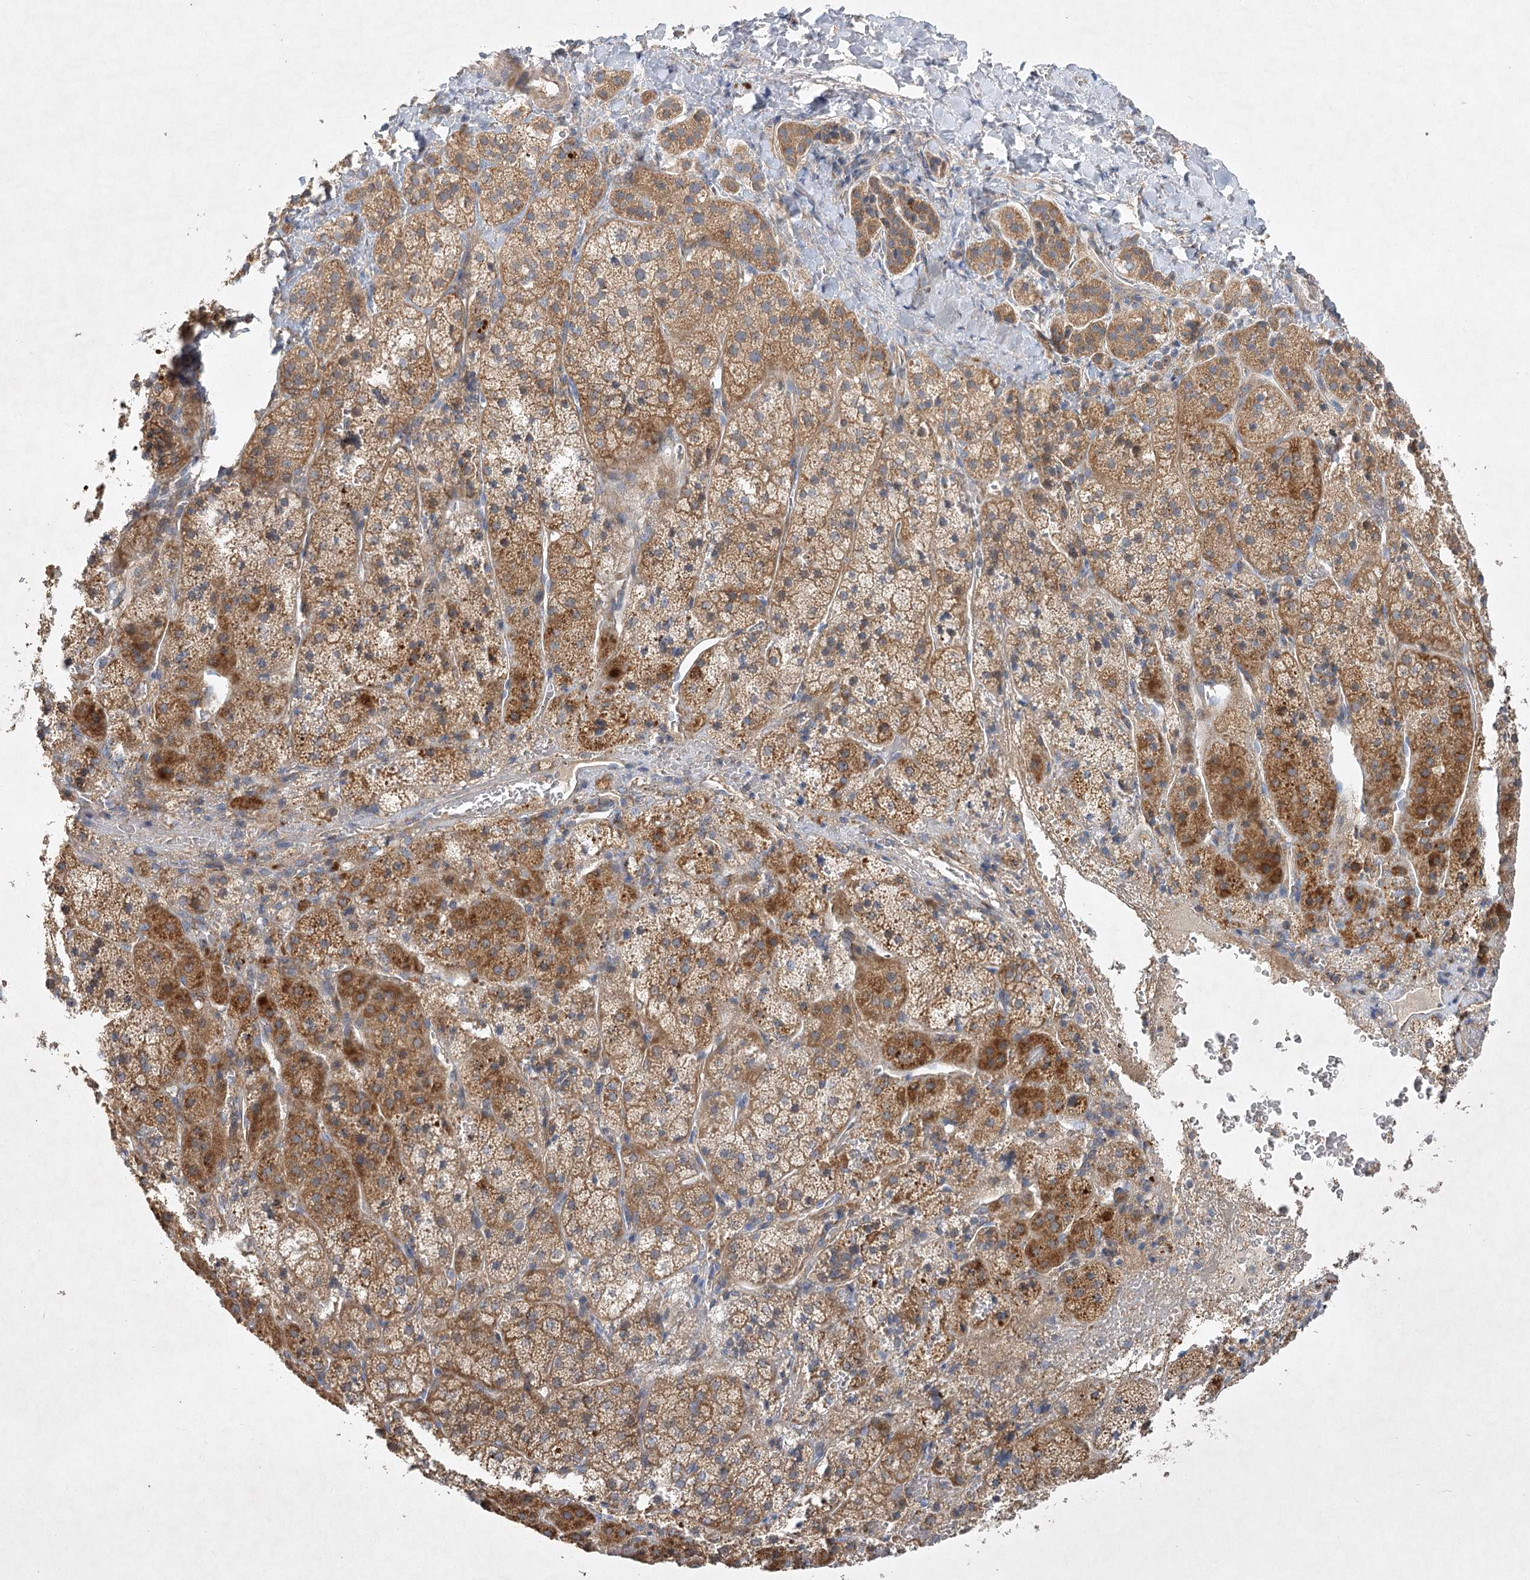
{"staining": {"intensity": "moderate", "quantity": ">75%", "location": "cytoplasmic/membranous"}, "tissue": "adrenal gland", "cell_type": "Glandular cells", "image_type": "normal", "snomed": [{"axis": "morphology", "description": "Normal tissue, NOS"}, {"axis": "topography", "description": "Adrenal gland"}], "caption": "Immunohistochemistry (IHC) (DAB (3,3'-diaminobenzidine)) staining of unremarkable adrenal gland displays moderate cytoplasmic/membranous protein staining in approximately >75% of glandular cells. Nuclei are stained in blue.", "gene": "PYROXD1", "patient": {"sex": "female", "age": 44}}